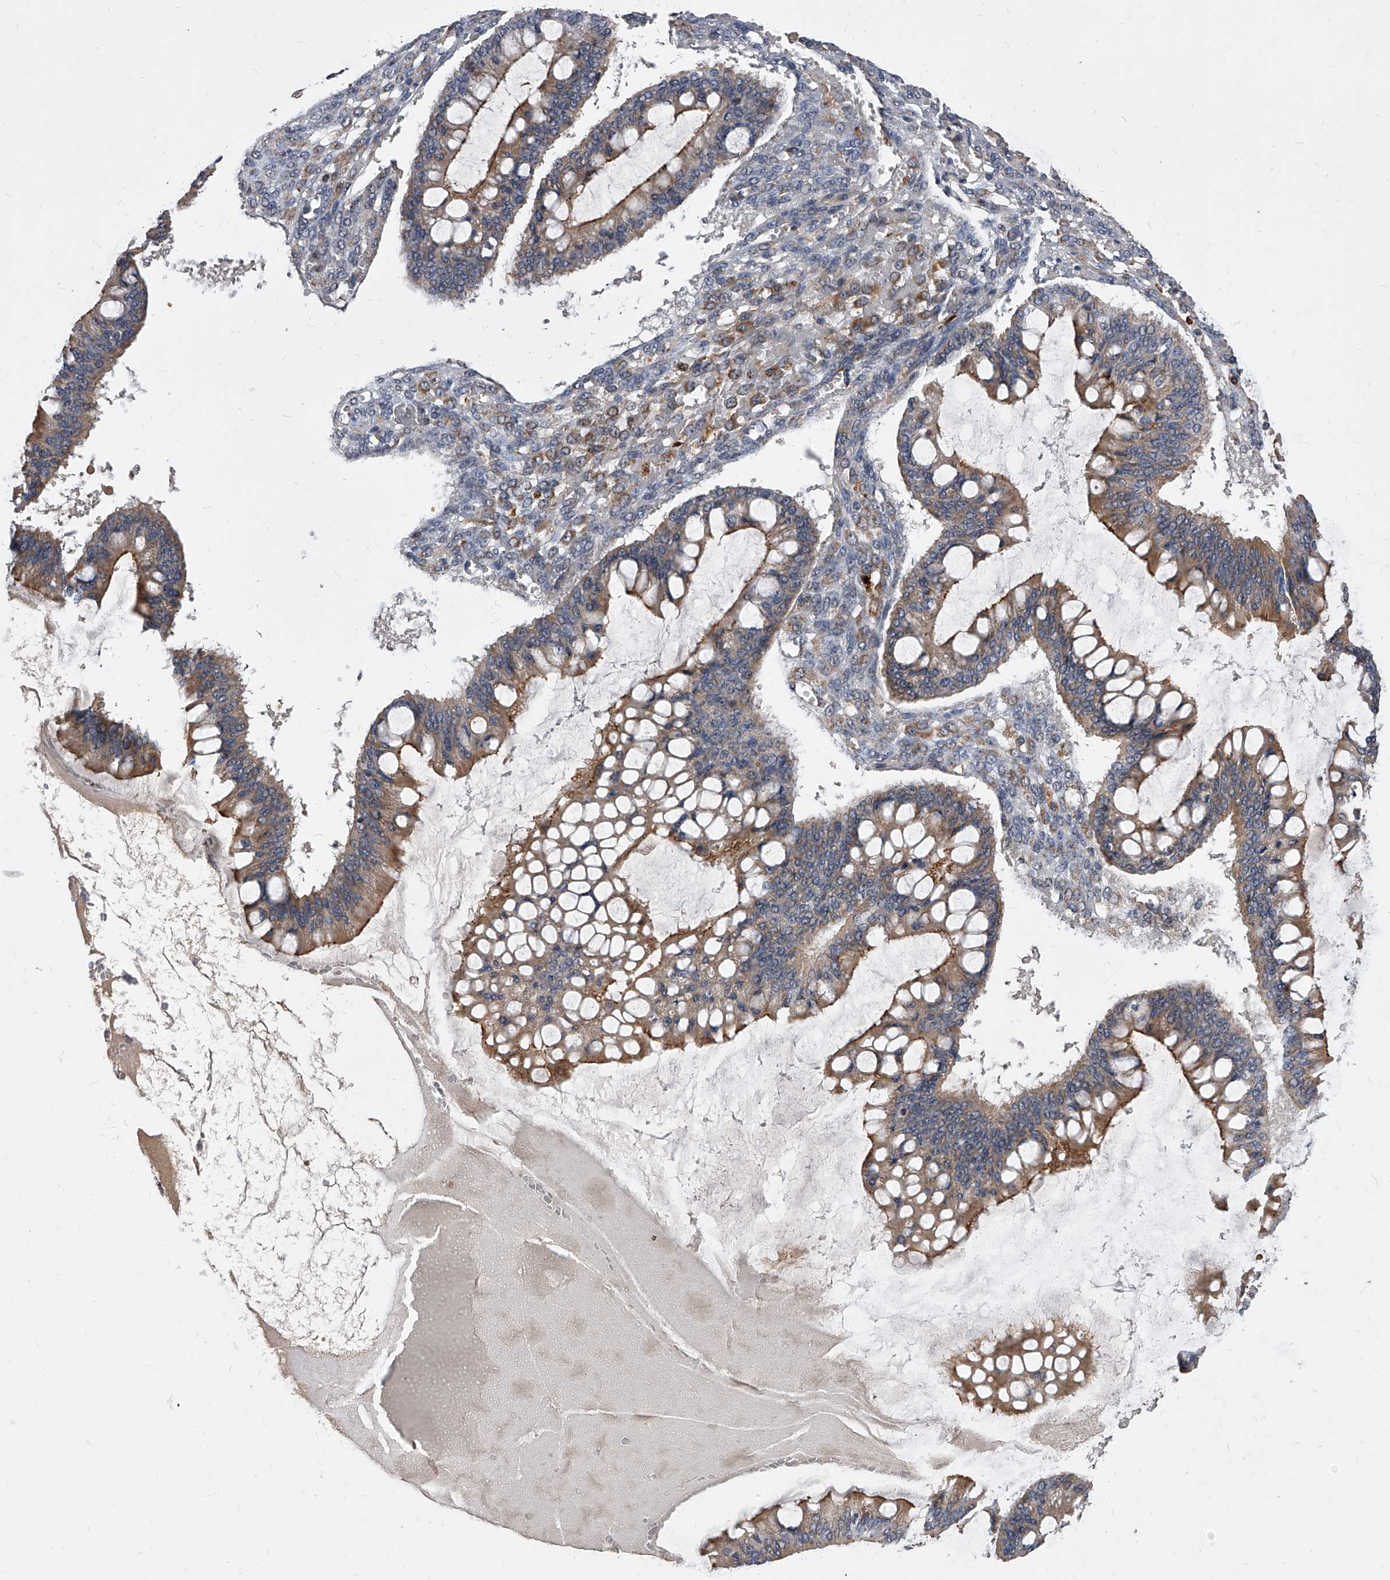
{"staining": {"intensity": "moderate", "quantity": ">75%", "location": "cytoplasmic/membranous"}, "tissue": "ovarian cancer", "cell_type": "Tumor cells", "image_type": "cancer", "snomed": [{"axis": "morphology", "description": "Cystadenocarcinoma, mucinous, NOS"}, {"axis": "topography", "description": "Ovary"}], "caption": "Mucinous cystadenocarcinoma (ovarian) stained with a brown dye displays moderate cytoplasmic/membranous positive expression in approximately >75% of tumor cells.", "gene": "SOBP", "patient": {"sex": "female", "age": 73}}